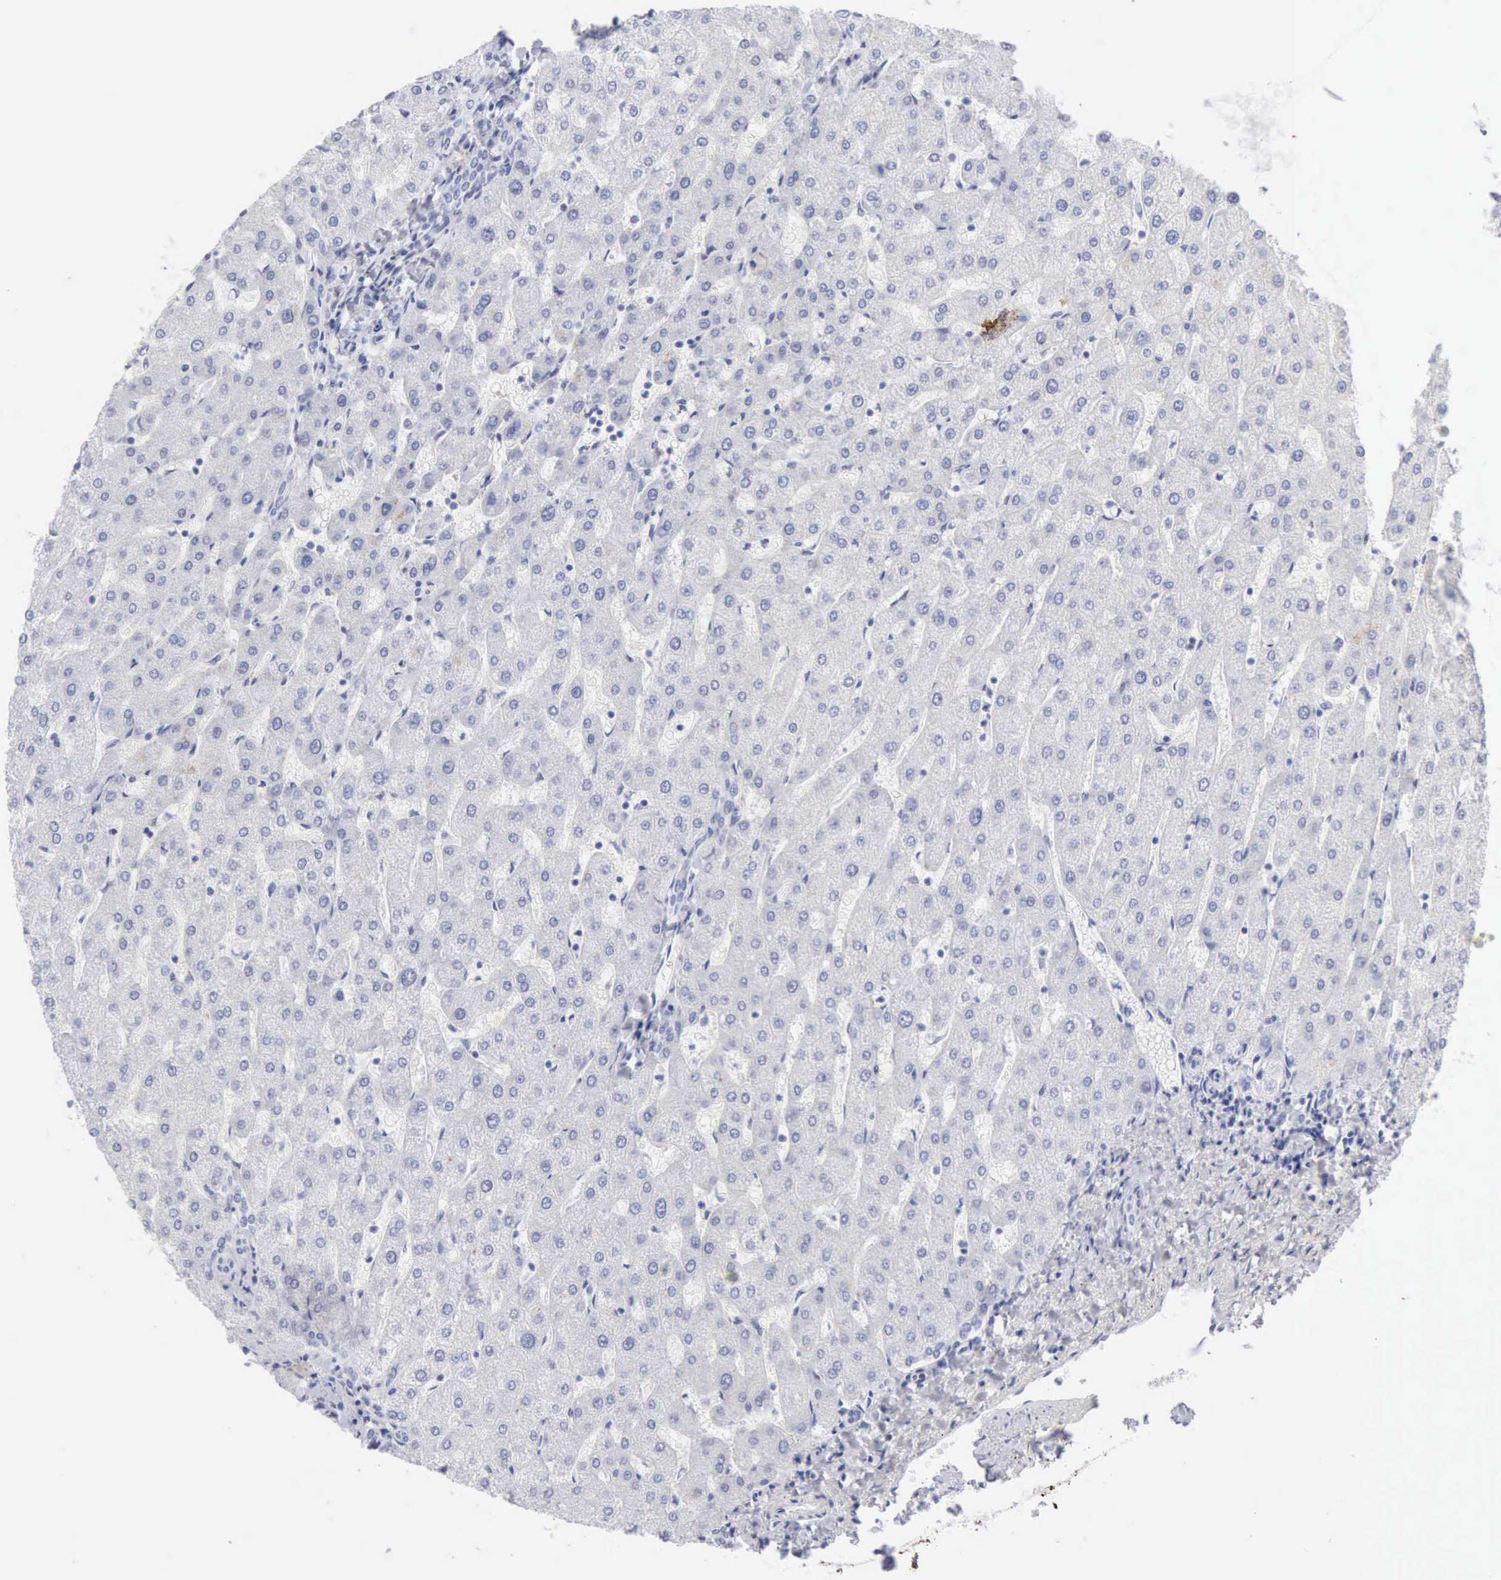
{"staining": {"intensity": "negative", "quantity": "none", "location": "none"}, "tissue": "liver", "cell_type": "Cholangiocytes", "image_type": "normal", "snomed": [{"axis": "morphology", "description": "Normal tissue, NOS"}, {"axis": "topography", "description": "Liver"}], "caption": "This image is of normal liver stained with immunohistochemistry to label a protein in brown with the nuclei are counter-stained blue. There is no expression in cholangiocytes.", "gene": "KRT5", "patient": {"sex": "male", "age": 67}}